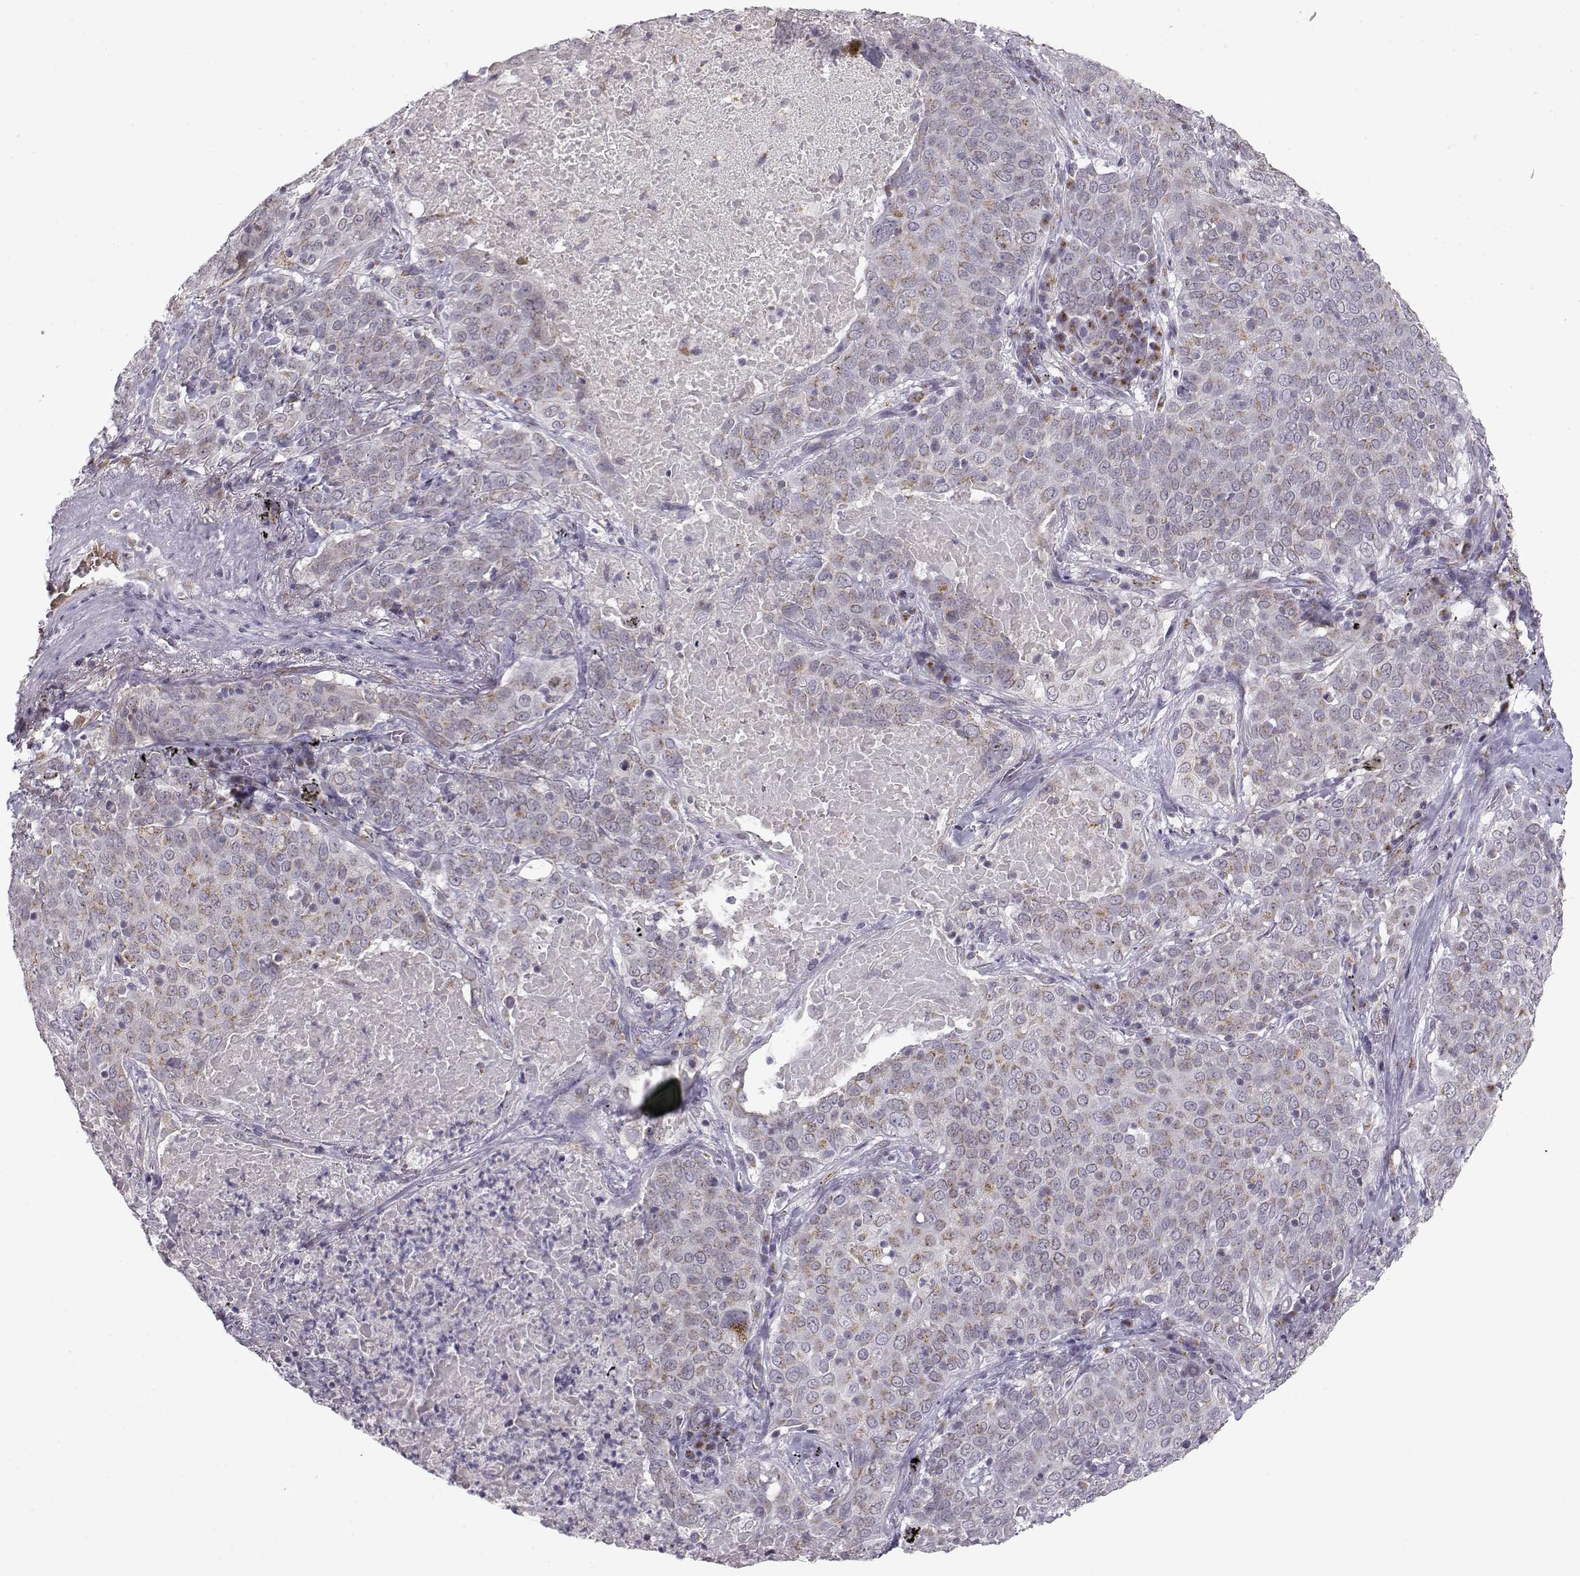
{"staining": {"intensity": "weak", "quantity": ">75%", "location": "cytoplasmic/membranous"}, "tissue": "lung cancer", "cell_type": "Tumor cells", "image_type": "cancer", "snomed": [{"axis": "morphology", "description": "Squamous cell carcinoma, NOS"}, {"axis": "topography", "description": "Lung"}], "caption": "Squamous cell carcinoma (lung) was stained to show a protein in brown. There is low levels of weak cytoplasmic/membranous expression in about >75% of tumor cells.", "gene": "SLC4A5", "patient": {"sex": "male", "age": 82}}